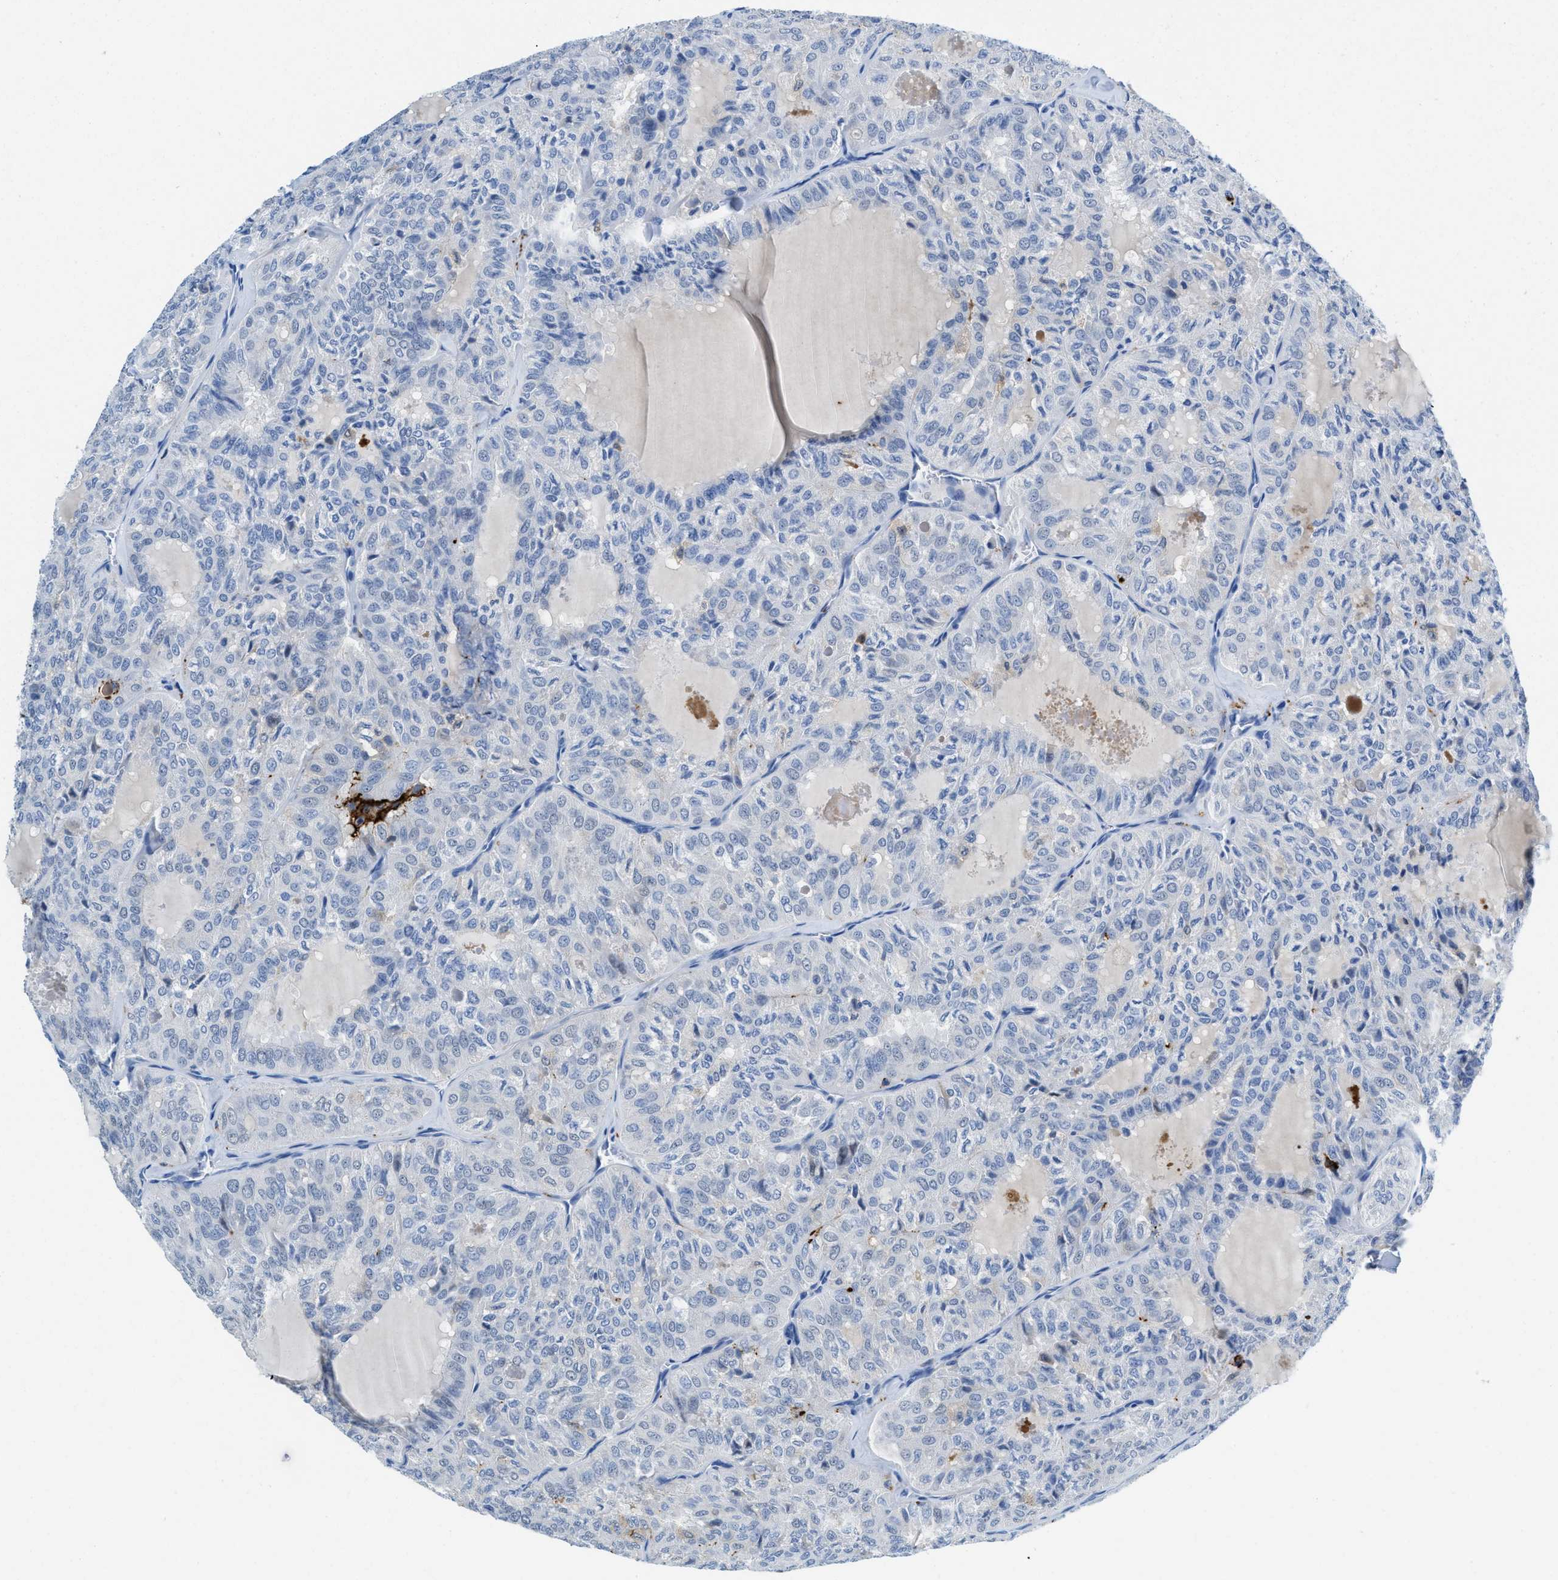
{"staining": {"intensity": "negative", "quantity": "none", "location": "none"}, "tissue": "thyroid cancer", "cell_type": "Tumor cells", "image_type": "cancer", "snomed": [{"axis": "morphology", "description": "Follicular adenoma carcinoma, NOS"}, {"axis": "topography", "description": "Thyroid gland"}], "caption": "Immunohistochemical staining of human thyroid follicular adenoma carcinoma exhibits no significant expression in tumor cells. Nuclei are stained in blue.", "gene": "CD226", "patient": {"sex": "male", "age": 75}}